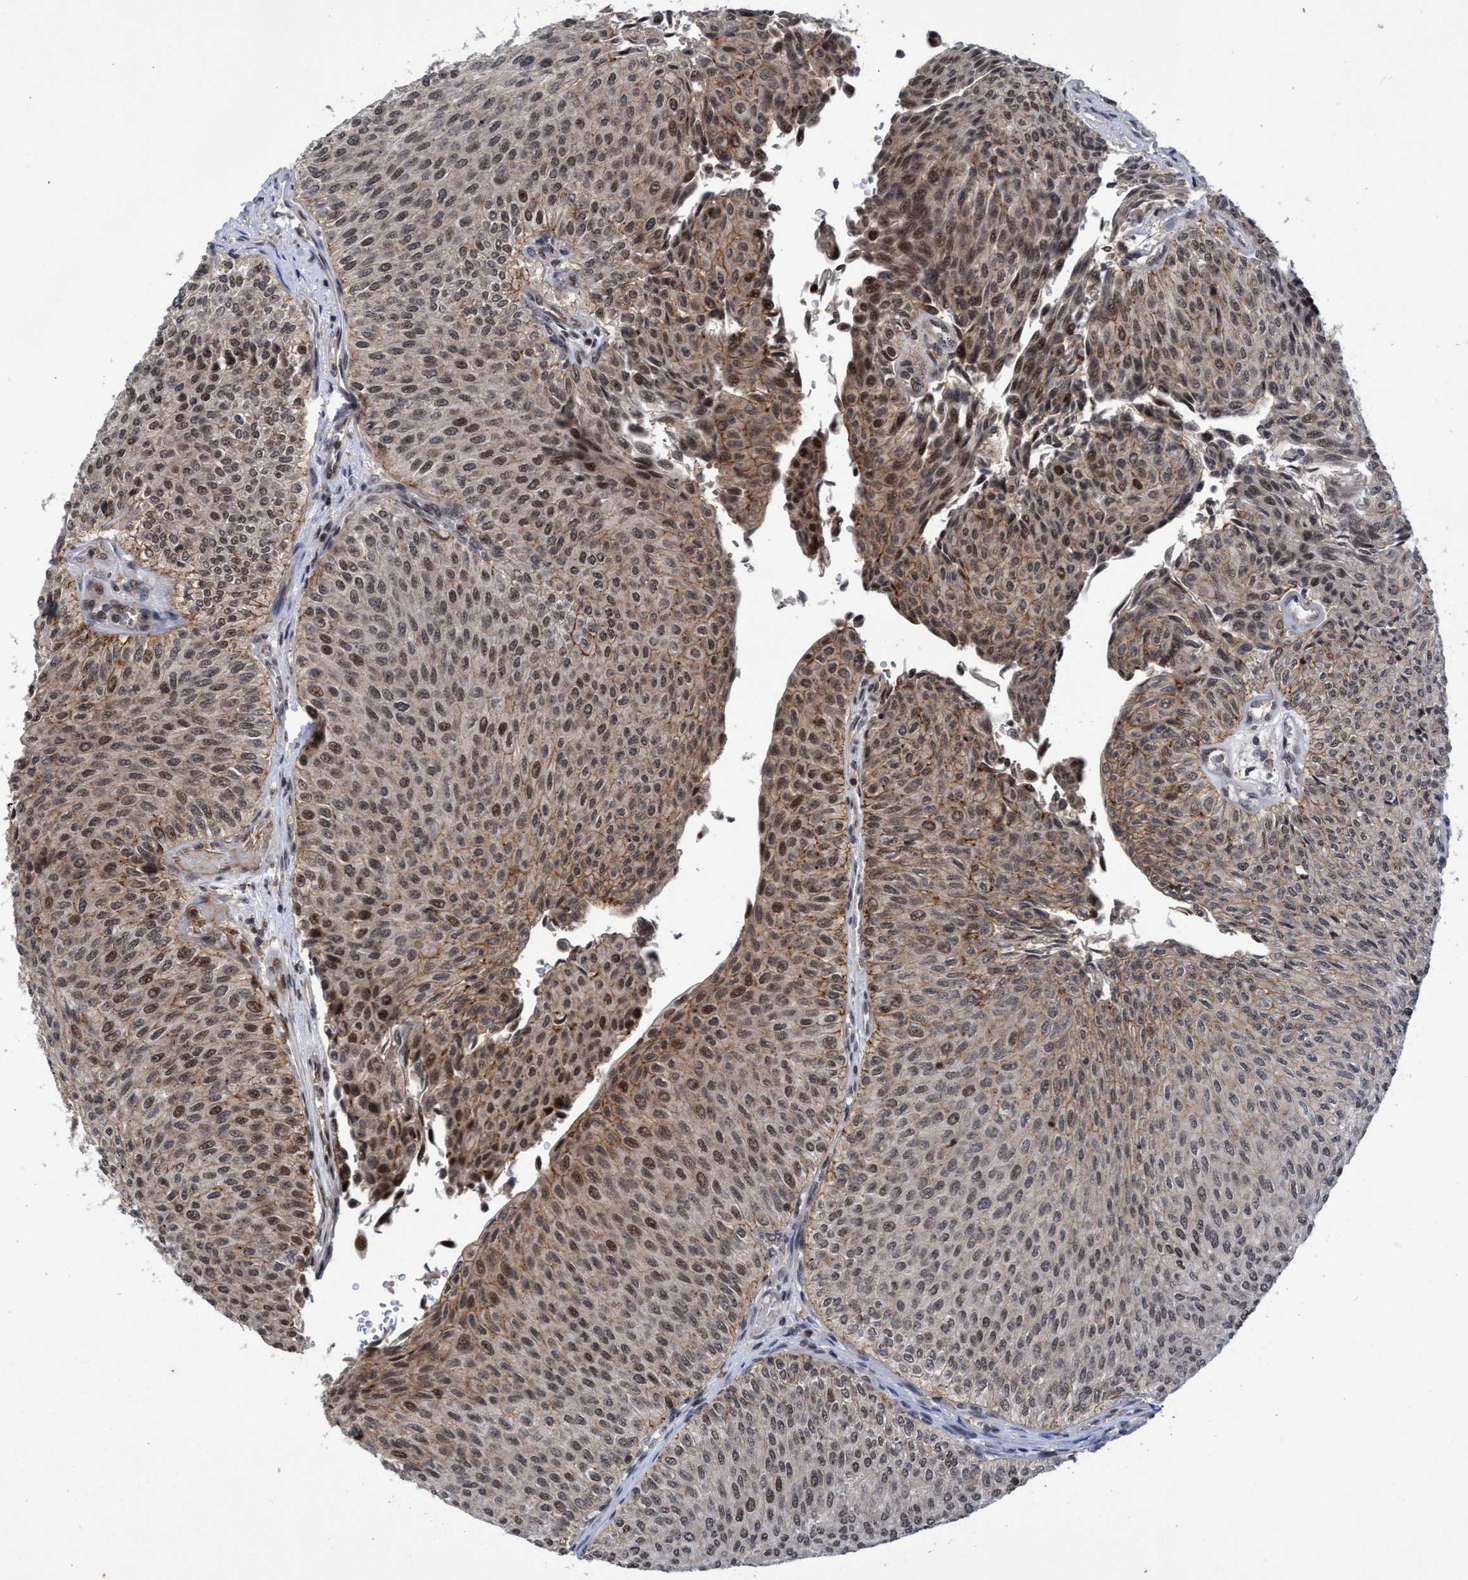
{"staining": {"intensity": "moderate", "quantity": ">75%", "location": "cytoplasmic/membranous,nuclear"}, "tissue": "urothelial cancer", "cell_type": "Tumor cells", "image_type": "cancer", "snomed": [{"axis": "morphology", "description": "Urothelial carcinoma, Low grade"}, {"axis": "topography", "description": "Urinary bladder"}], "caption": "Immunohistochemistry (IHC) photomicrograph of urothelial cancer stained for a protein (brown), which shows medium levels of moderate cytoplasmic/membranous and nuclear expression in approximately >75% of tumor cells.", "gene": "GTF2F1", "patient": {"sex": "male", "age": 78}}